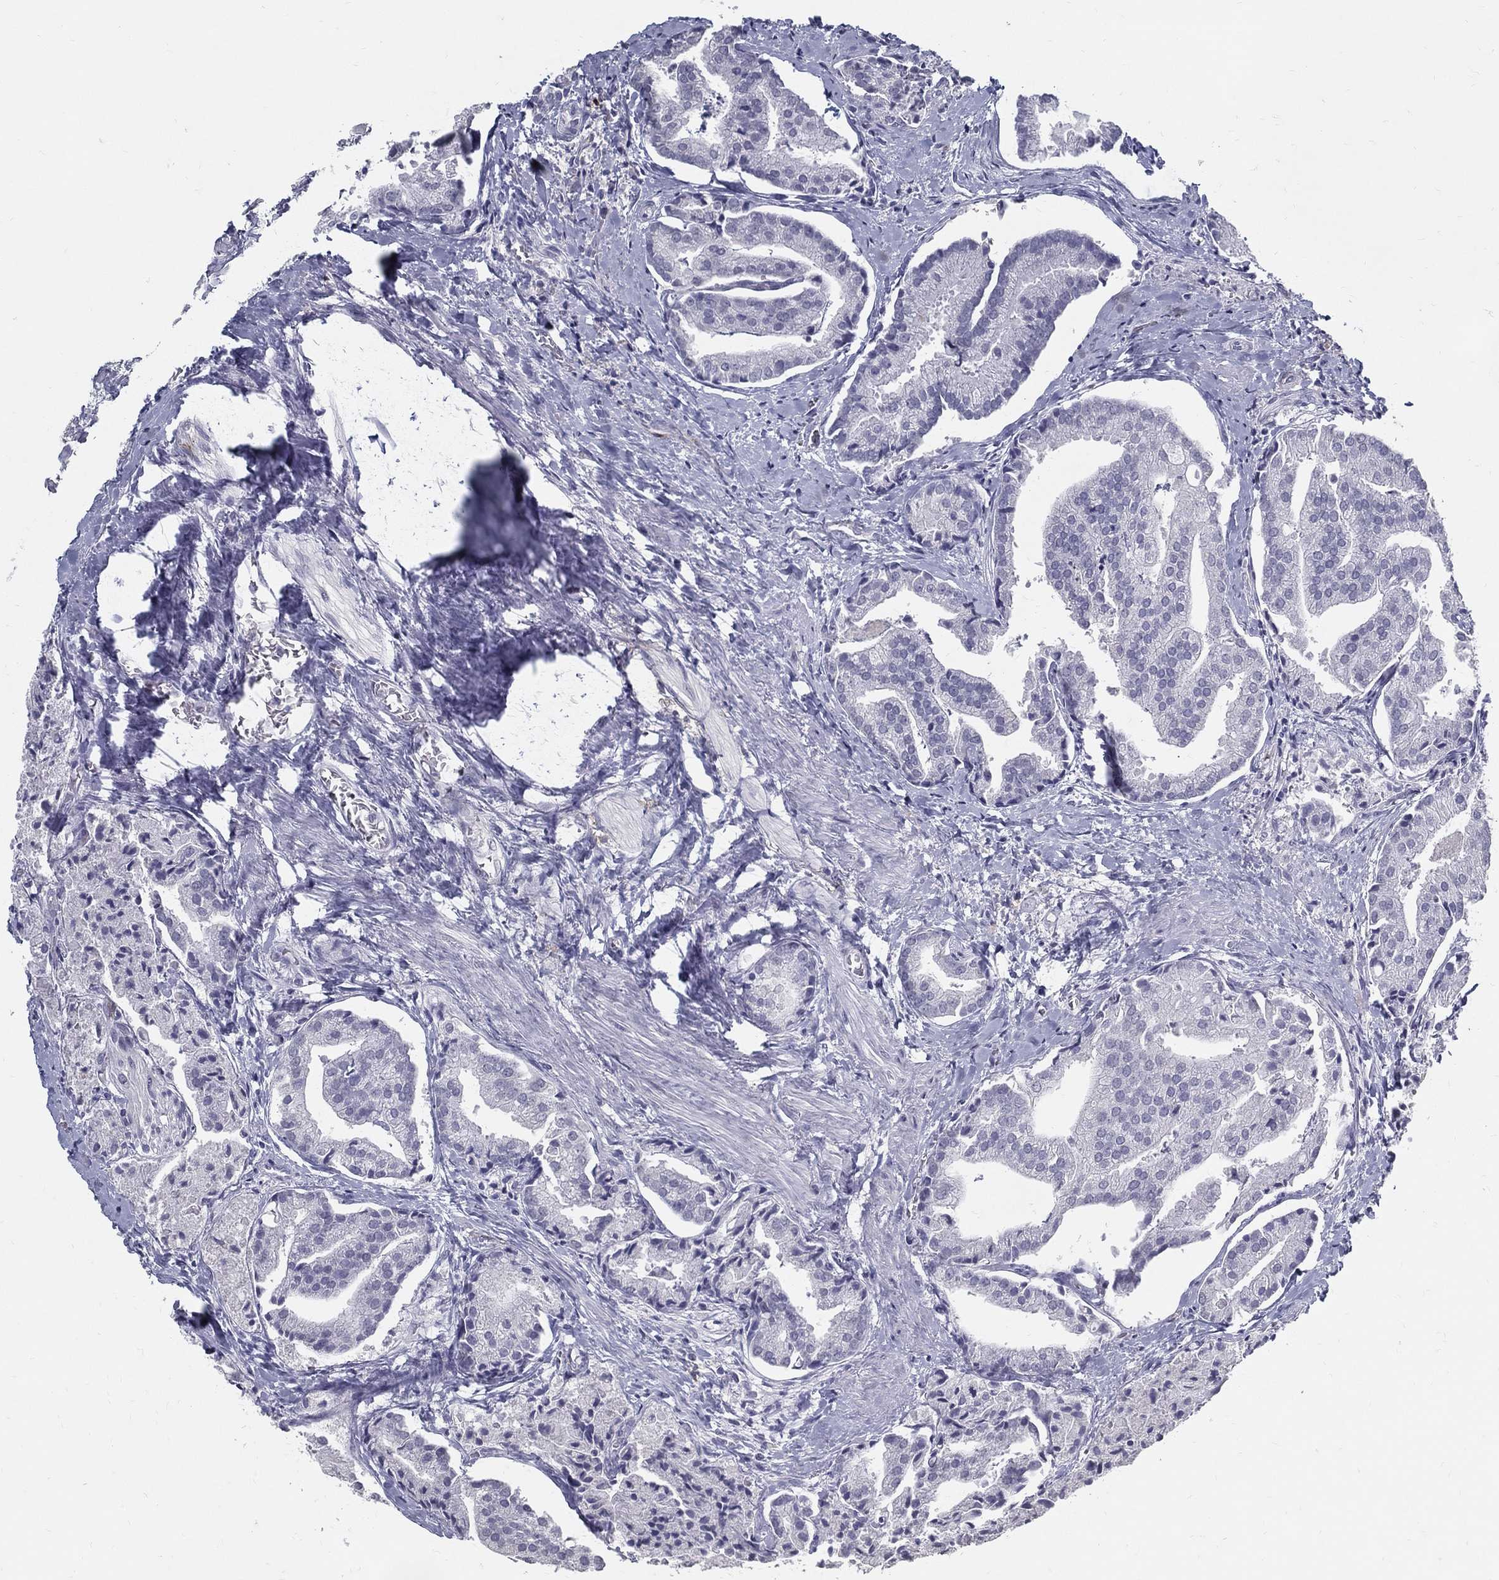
{"staining": {"intensity": "negative", "quantity": "none", "location": "none"}, "tissue": "prostate cancer", "cell_type": "Tumor cells", "image_type": "cancer", "snomed": [{"axis": "morphology", "description": "Adenocarcinoma, NOS"}, {"axis": "topography", "description": "Prostate and seminal vesicle, NOS"}, {"axis": "topography", "description": "Prostate"}], "caption": "Human adenocarcinoma (prostate) stained for a protein using immunohistochemistry reveals no expression in tumor cells.", "gene": "ACE2", "patient": {"sex": "male", "age": 44}}